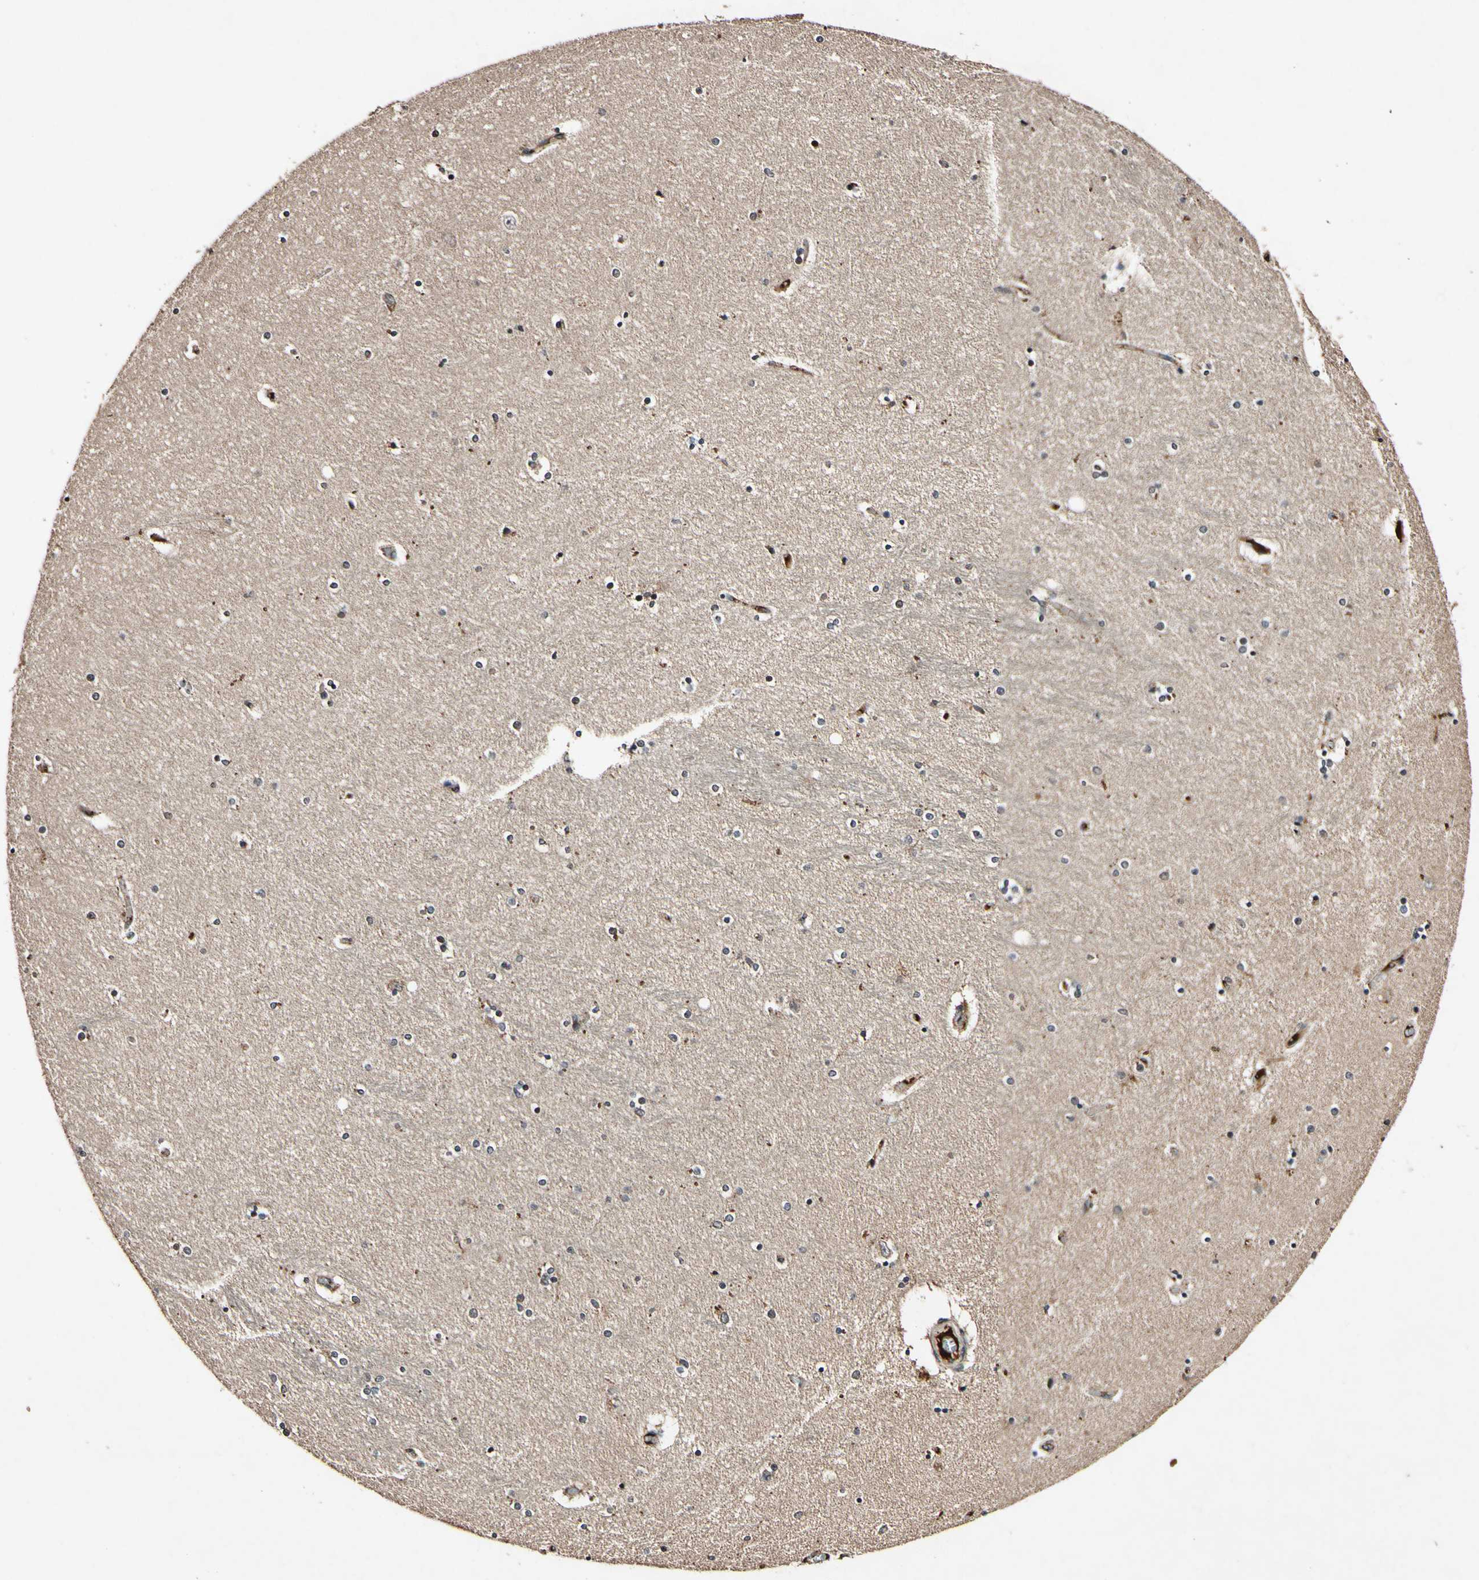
{"staining": {"intensity": "moderate", "quantity": ">75%", "location": "cytoplasmic/membranous,nuclear"}, "tissue": "hippocampus", "cell_type": "Glial cells", "image_type": "normal", "snomed": [{"axis": "morphology", "description": "Normal tissue, NOS"}, {"axis": "topography", "description": "Hippocampus"}], "caption": "IHC (DAB) staining of benign human hippocampus shows moderate cytoplasmic/membranous,nuclear protein positivity in approximately >75% of glial cells.", "gene": "PLAT", "patient": {"sex": "female", "age": 54}}